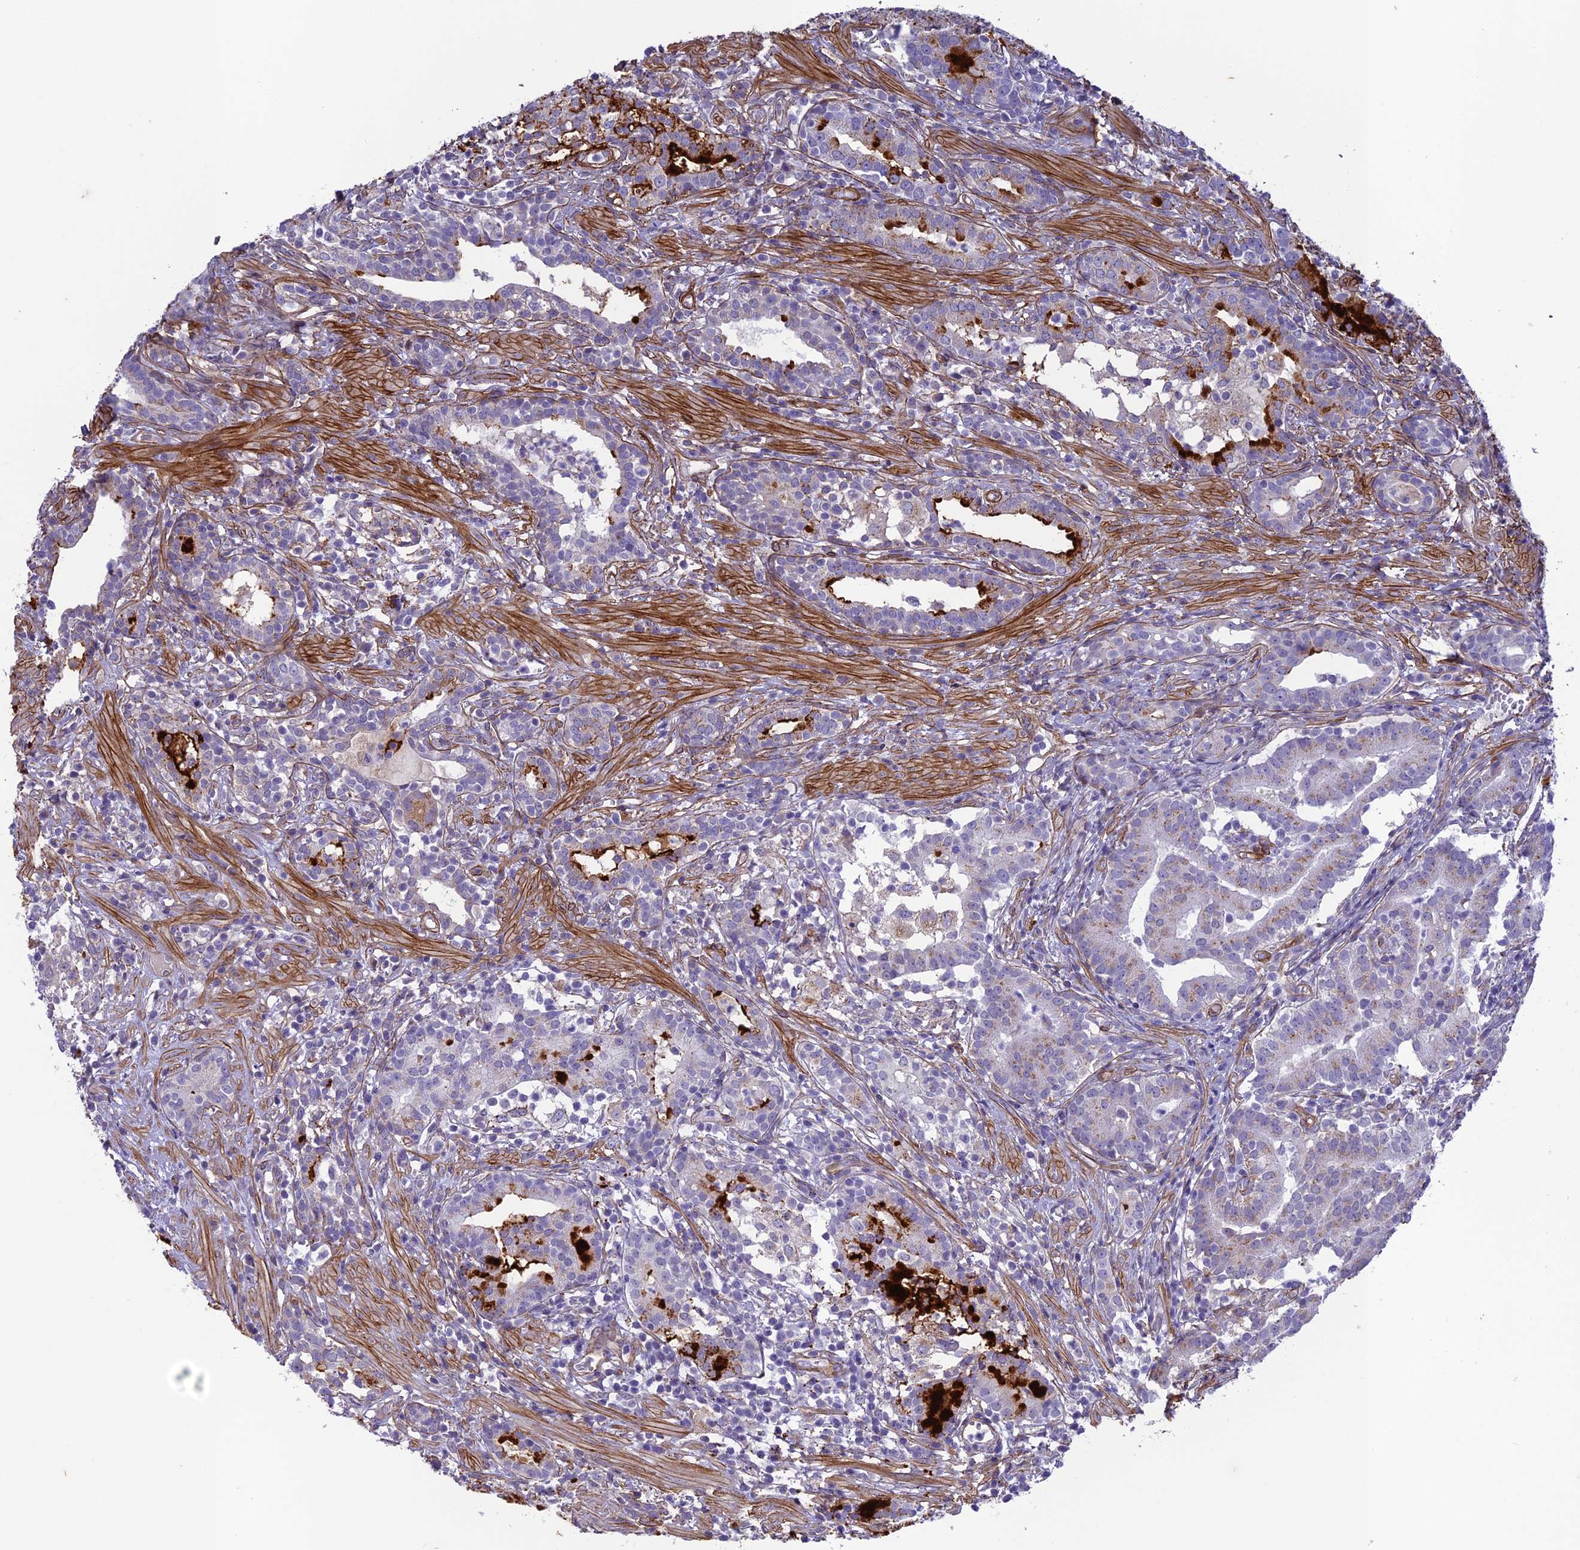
{"staining": {"intensity": "strong", "quantity": "<25%", "location": "cytoplasmic/membranous"}, "tissue": "prostate cancer", "cell_type": "Tumor cells", "image_type": "cancer", "snomed": [{"axis": "morphology", "description": "Adenocarcinoma, High grade"}, {"axis": "topography", "description": "Prostate"}], "caption": "About <25% of tumor cells in human high-grade adenocarcinoma (prostate) reveal strong cytoplasmic/membranous protein expression as visualized by brown immunohistochemical staining.", "gene": "TNS1", "patient": {"sex": "male", "age": 67}}